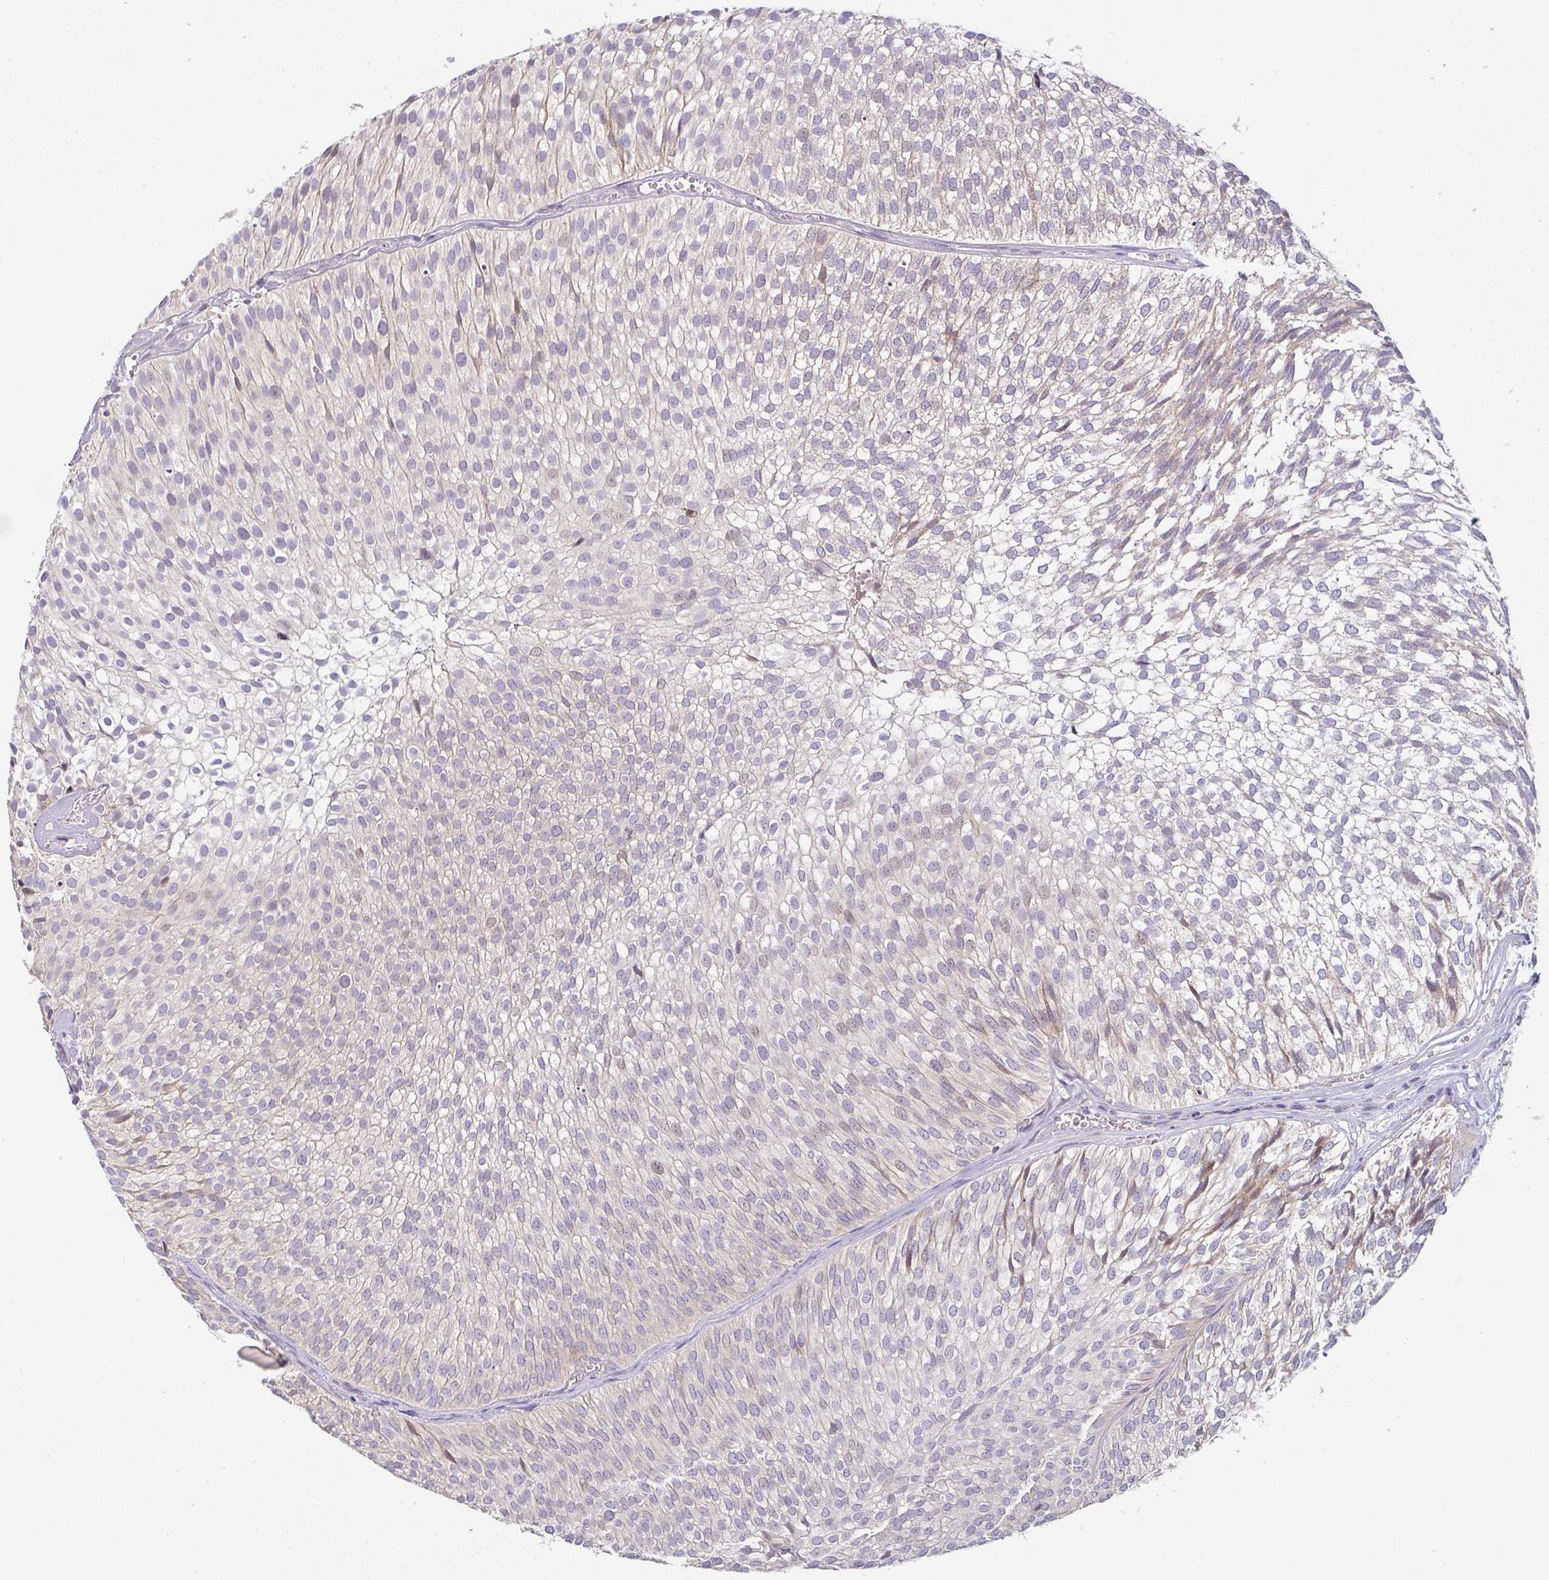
{"staining": {"intensity": "weak", "quantity": "<25%", "location": "cytoplasmic/membranous,nuclear"}, "tissue": "urothelial cancer", "cell_type": "Tumor cells", "image_type": "cancer", "snomed": [{"axis": "morphology", "description": "Urothelial carcinoma, Low grade"}, {"axis": "topography", "description": "Urinary bladder"}], "caption": "Immunohistochemistry micrograph of urothelial carcinoma (low-grade) stained for a protein (brown), which exhibits no expression in tumor cells. The staining was performed using DAB (3,3'-diaminobenzidine) to visualize the protein expression in brown, while the nuclei were stained in blue with hematoxylin (Magnification: 20x).", "gene": "MOB1A", "patient": {"sex": "male", "age": 91}}